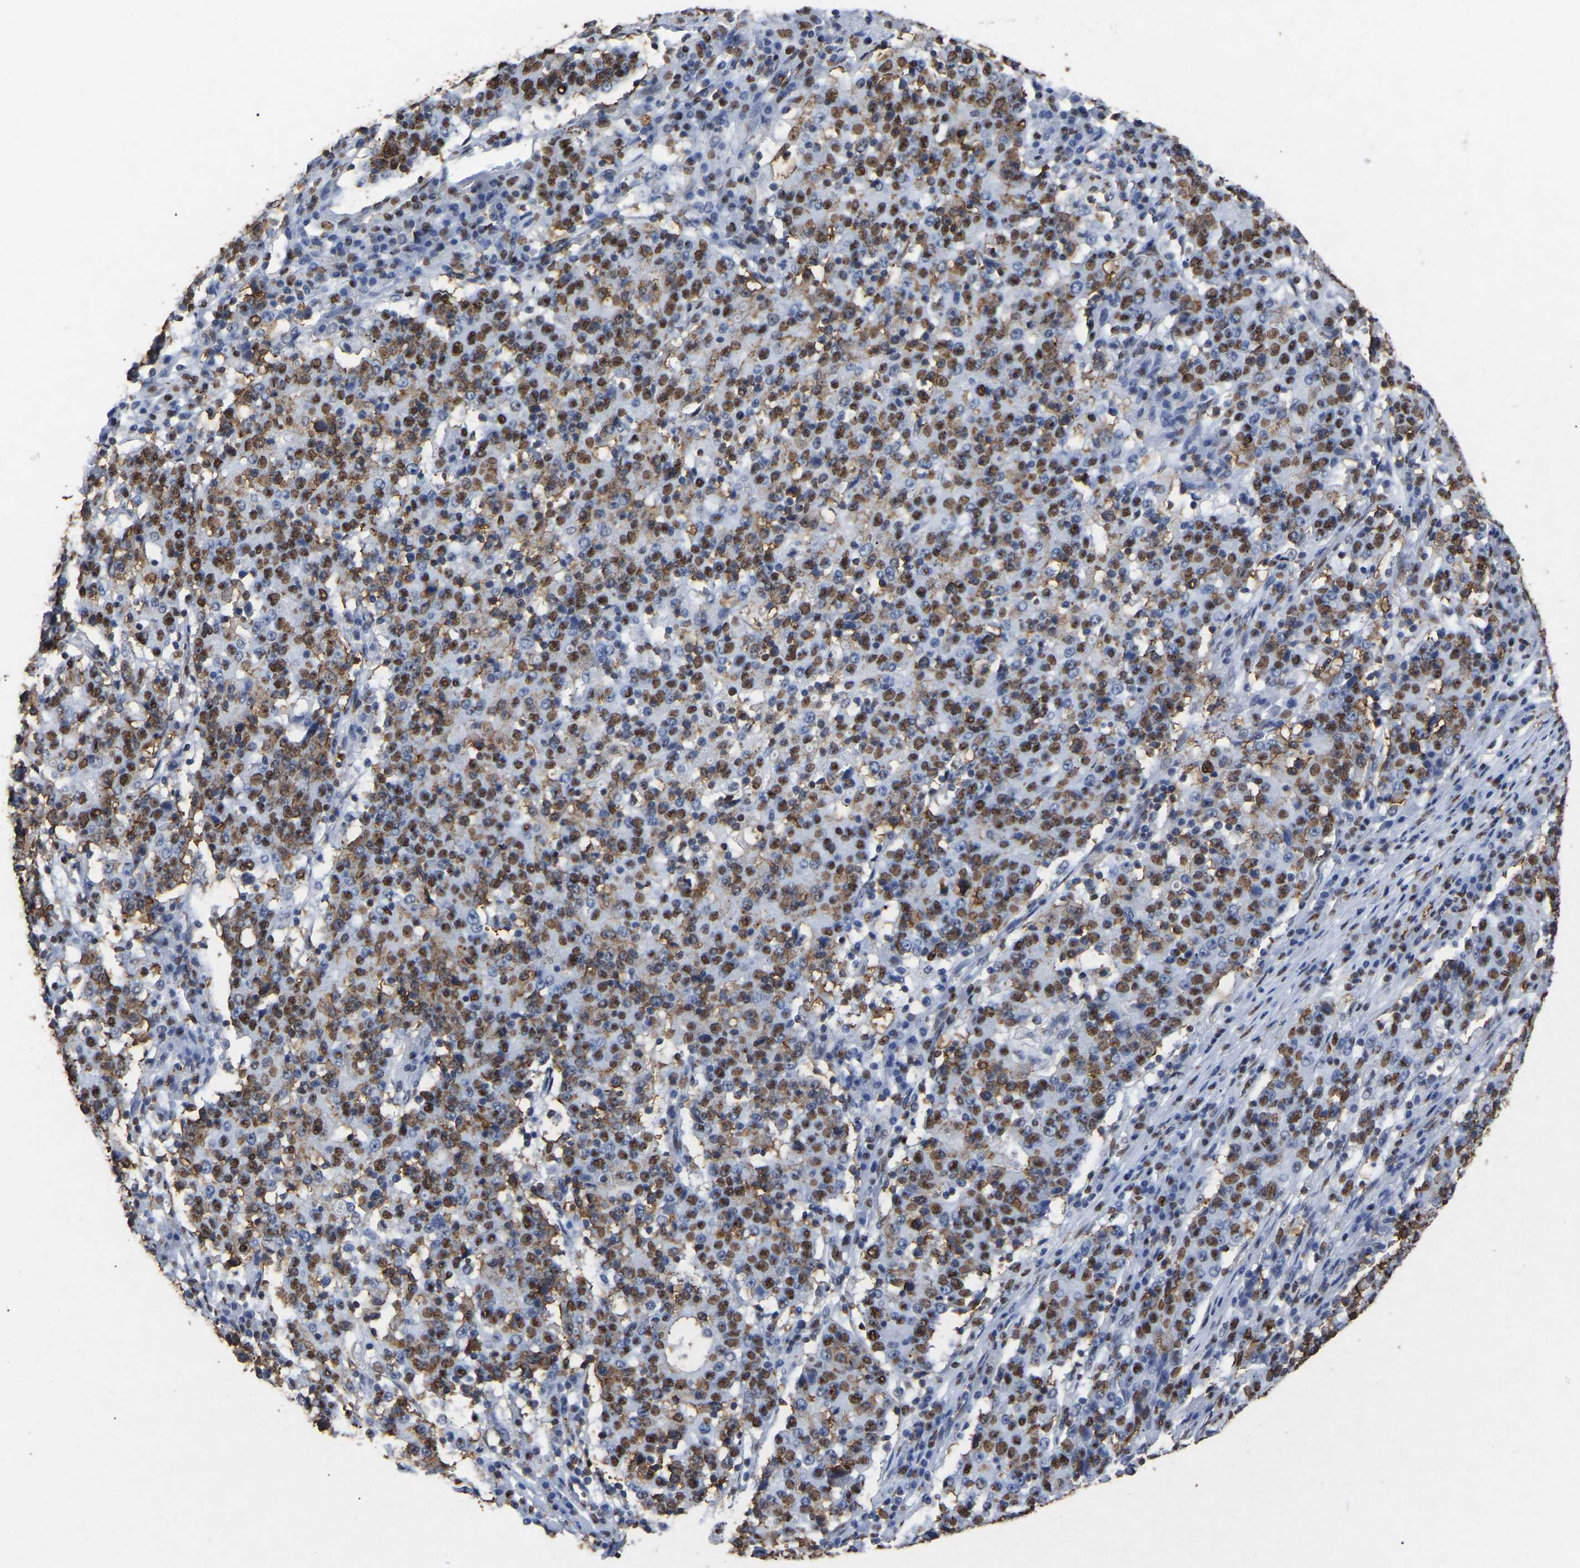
{"staining": {"intensity": "moderate", "quantity": "25%-75%", "location": "nuclear"}, "tissue": "stomach cancer", "cell_type": "Tumor cells", "image_type": "cancer", "snomed": [{"axis": "morphology", "description": "Adenocarcinoma, NOS"}, {"axis": "topography", "description": "Stomach"}], "caption": "Tumor cells exhibit medium levels of moderate nuclear expression in about 25%-75% of cells in adenocarcinoma (stomach). The staining was performed using DAB, with brown indicating positive protein expression. Nuclei are stained blue with hematoxylin.", "gene": "RBL2", "patient": {"sex": "male", "age": 59}}